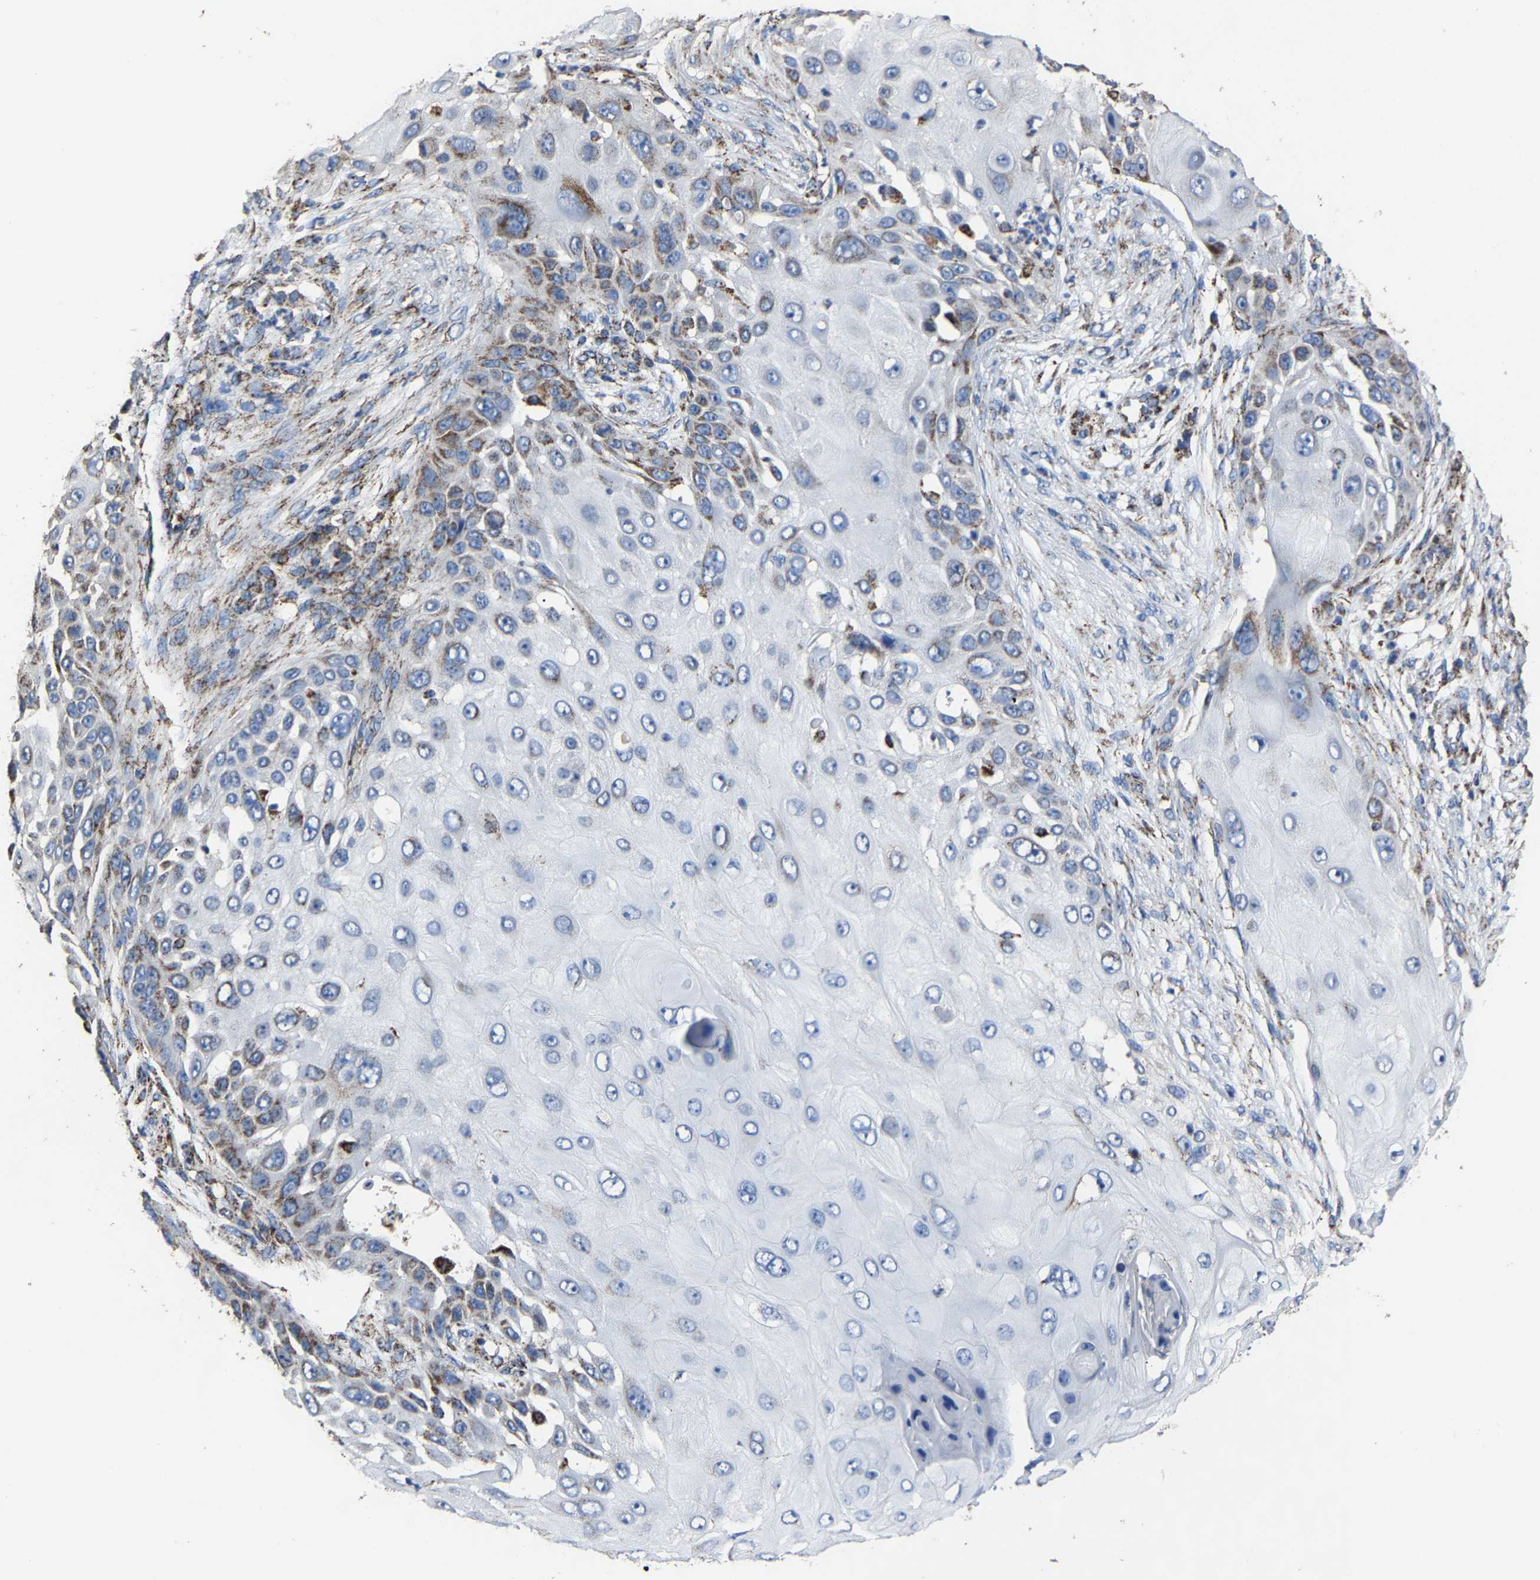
{"staining": {"intensity": "moderate", "quantity": "<25%", "location": "cytoplasmic/membranous"}, "tissue": "skin cancer", "cell_type": "Tumor cells", "image_type": "cancer", "snomed": [{"axis": "morphology", "description": "Squamous cell carcinoma, NOS"}, {"axis": "topography", "description": "Skin"}], "caption": "Human skin cancer stained for a protein (brown) shows moderate cytoplasmic/membranous positive staining in approximately <25% of tumor cells.", "gene": "NDUFV3", "patient": {"sex": "female", "age": 44}}